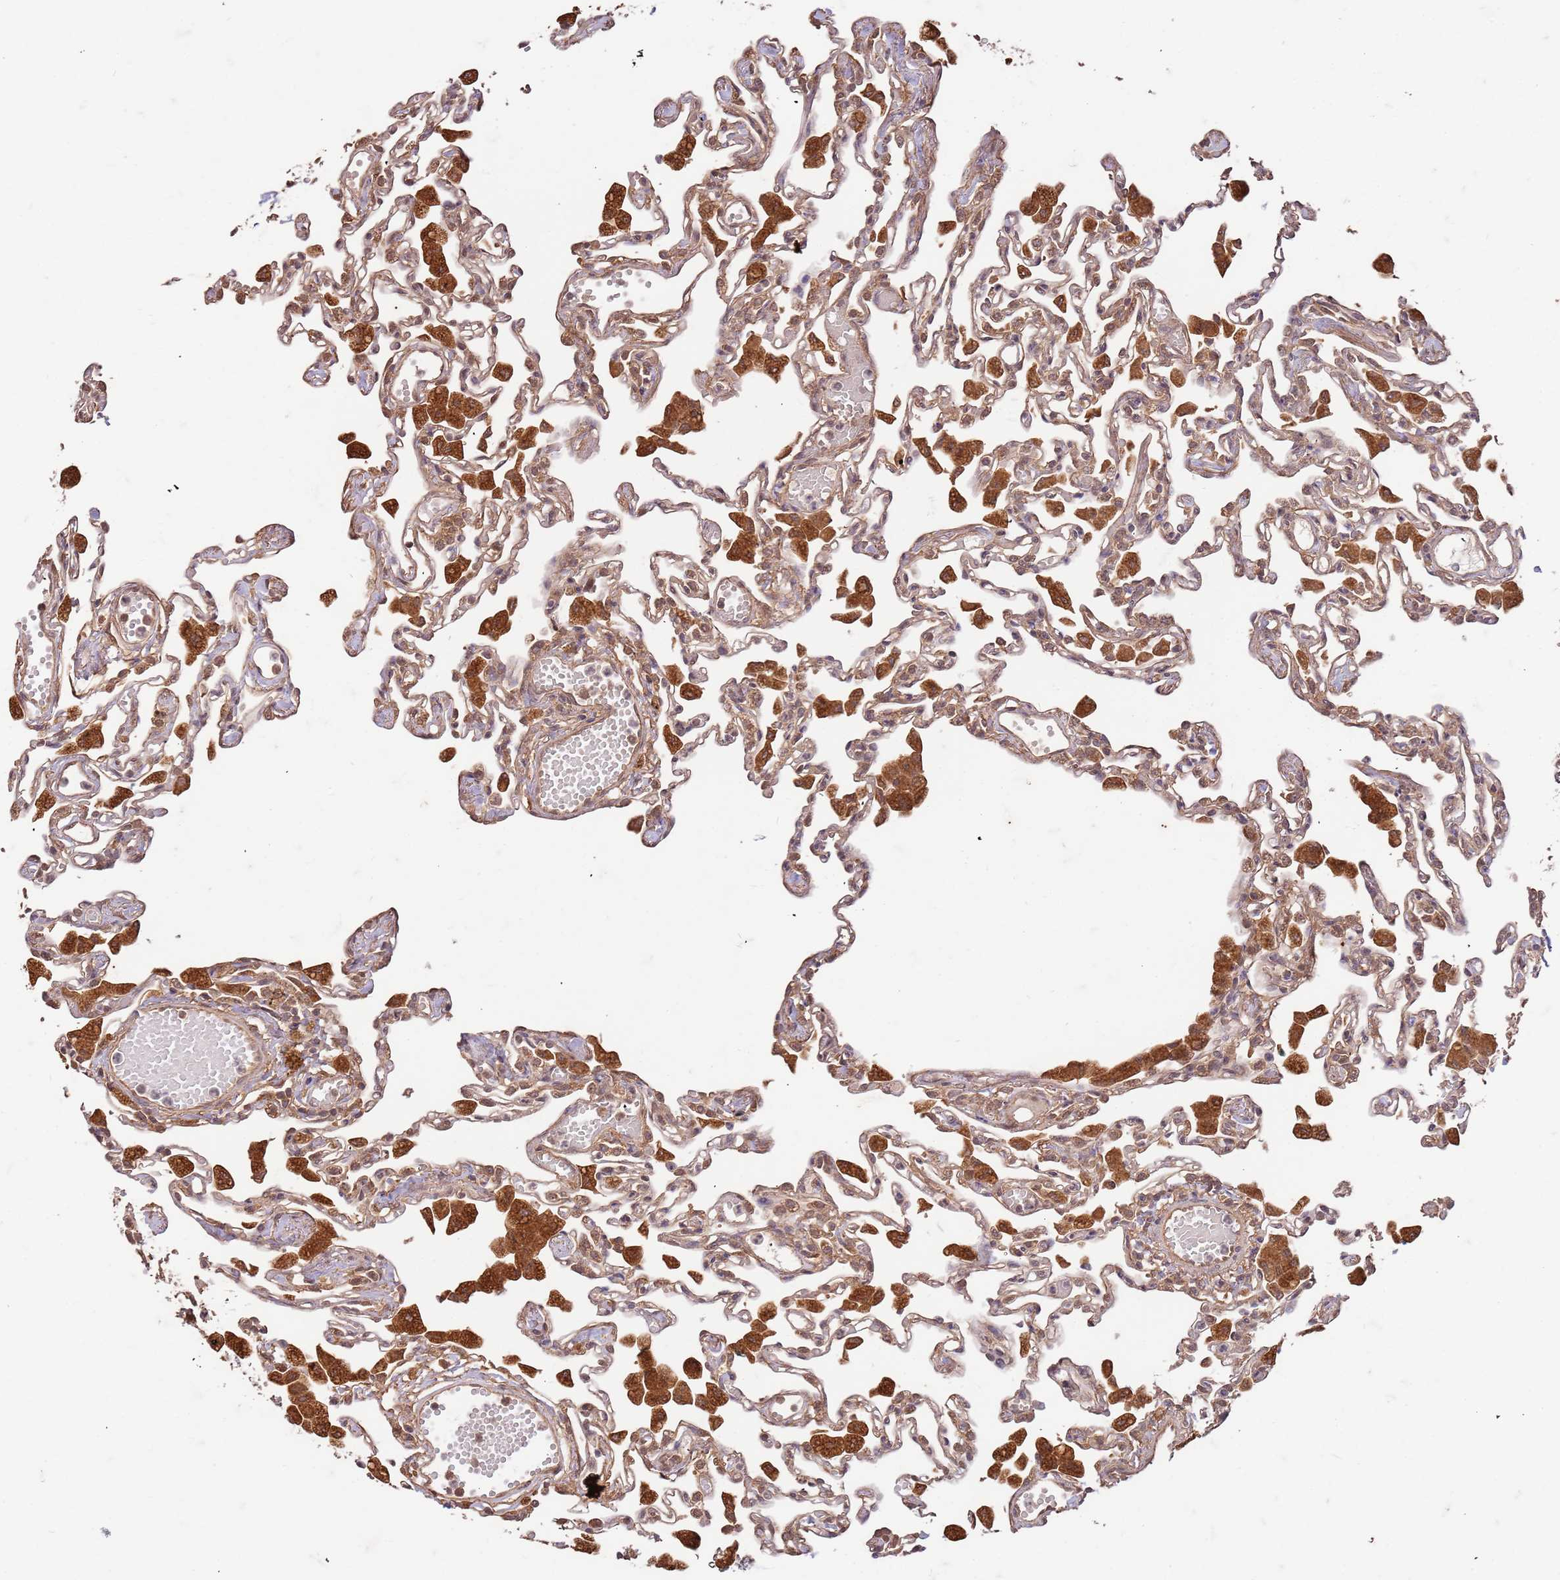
{"staining": {"intensity": "moderate", "quantity": ">75%", "location": "cytoplasmic/membranous"}, "tissue": "lung", "cell_type": "Alveolar cells", "image_type": "normal", "snomed": [{"axis": "morphology", "description": "Normal tissue, NOS"}, {"axis": "topography", "description": "Bronchus"}, {"axis": "topography", "description": "Lung"}], "caption": "This is an image of immunohistochemistry staining of unremarkable lung, which shows moderate expression in the cytoplasmic/membranous of alveolar cells.", "gene": "UBE3A", "patient": {"sex": "female", "age": 49}}